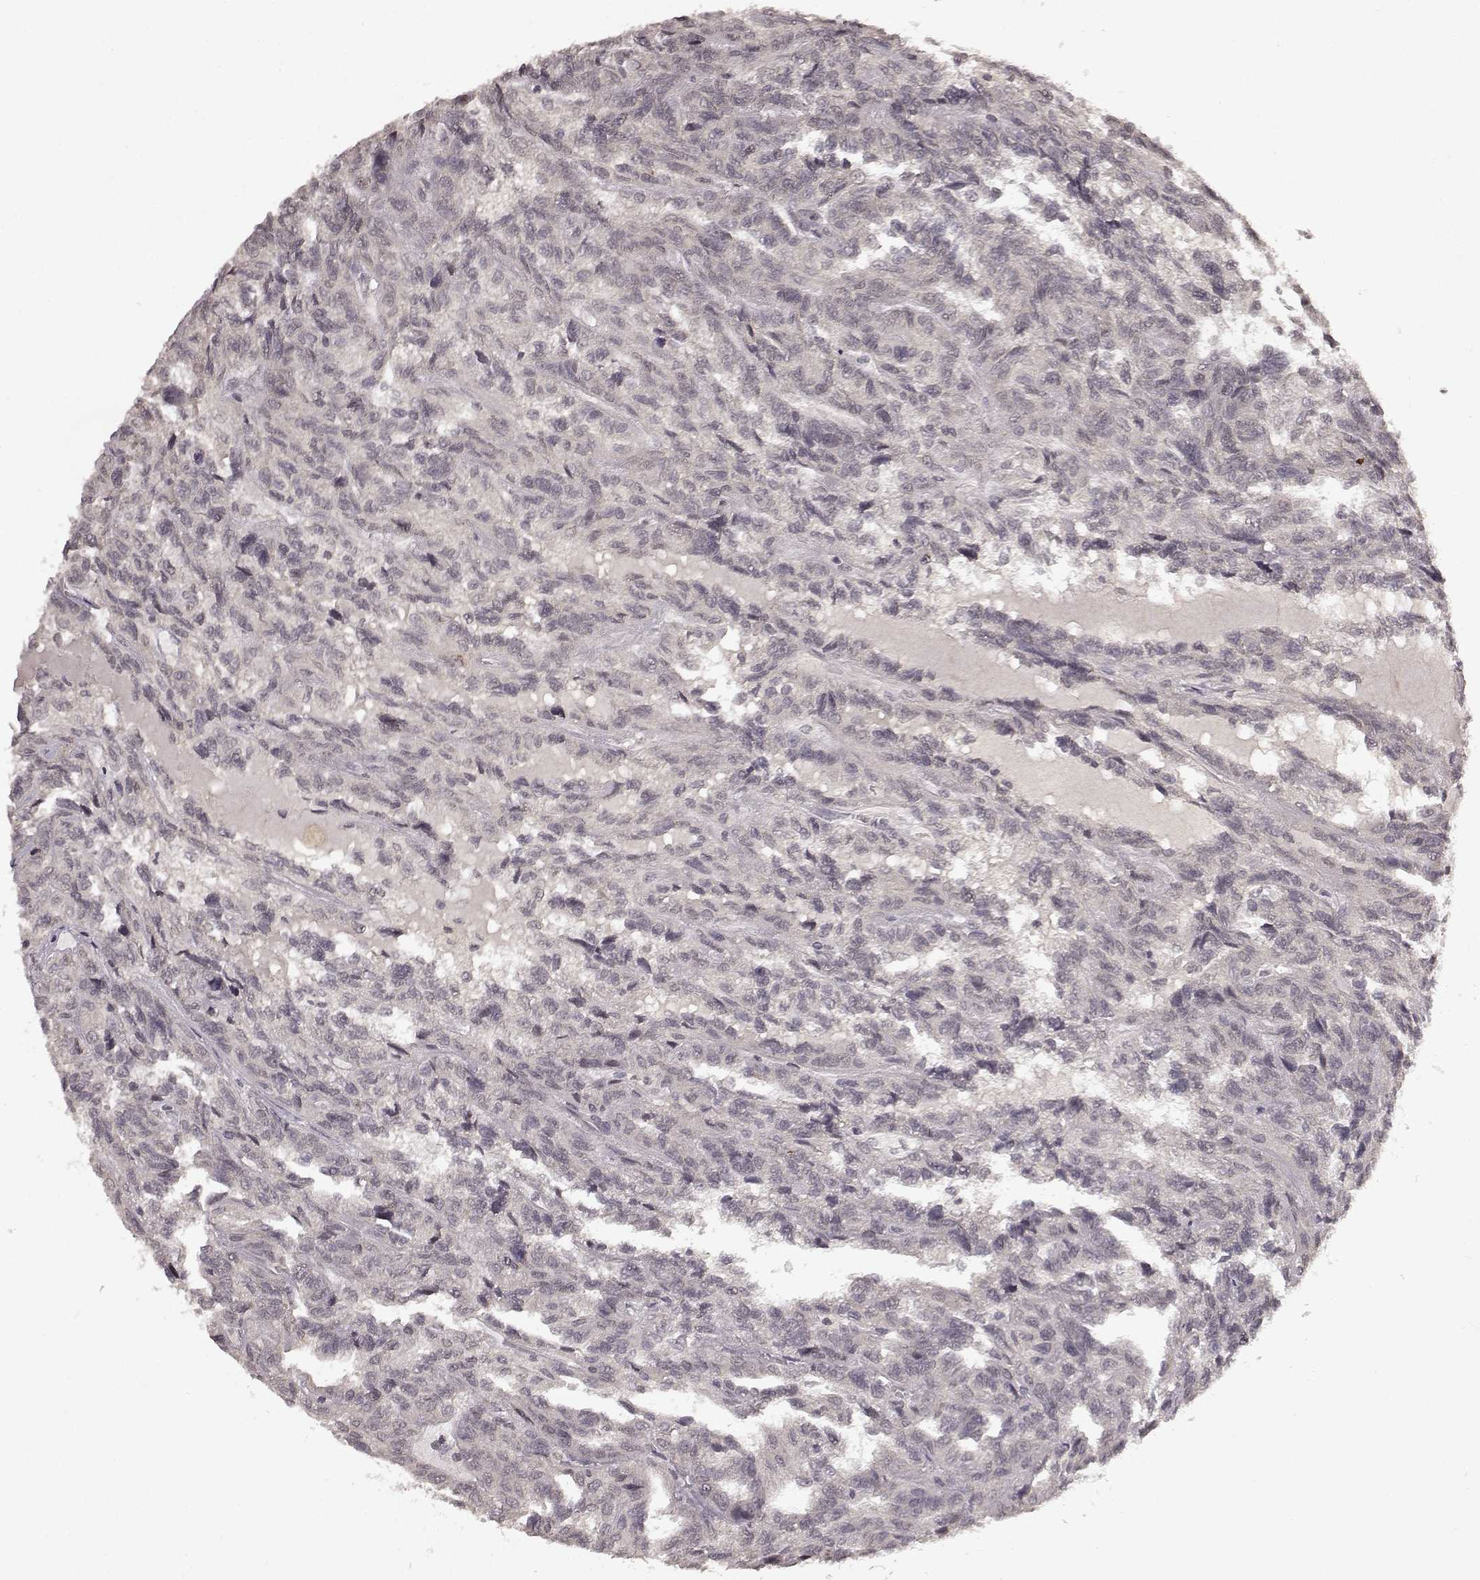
{"staining": {"intensity": "negative", "quantity": "none", "location": "none"}, "tissue": "renal cancer", "cell_type": "Tumor cells", "image_type": "cancer", "snomed": [{"axis": "morphology", "description": "Adenocarcinoma, NOS"}, {"axis": "topography", "description": "Kidney"}], "caption": "IHC photomicrograph of renal cancer stained for a protein (brown), which reveals no expression in tumor cells. (Brightfield microscopy of DAB (3,3'-diaminobenzidine) IHC at high magnification).", "gene": "NTRK2", "patient": {"sex": "male", "age": 79}}